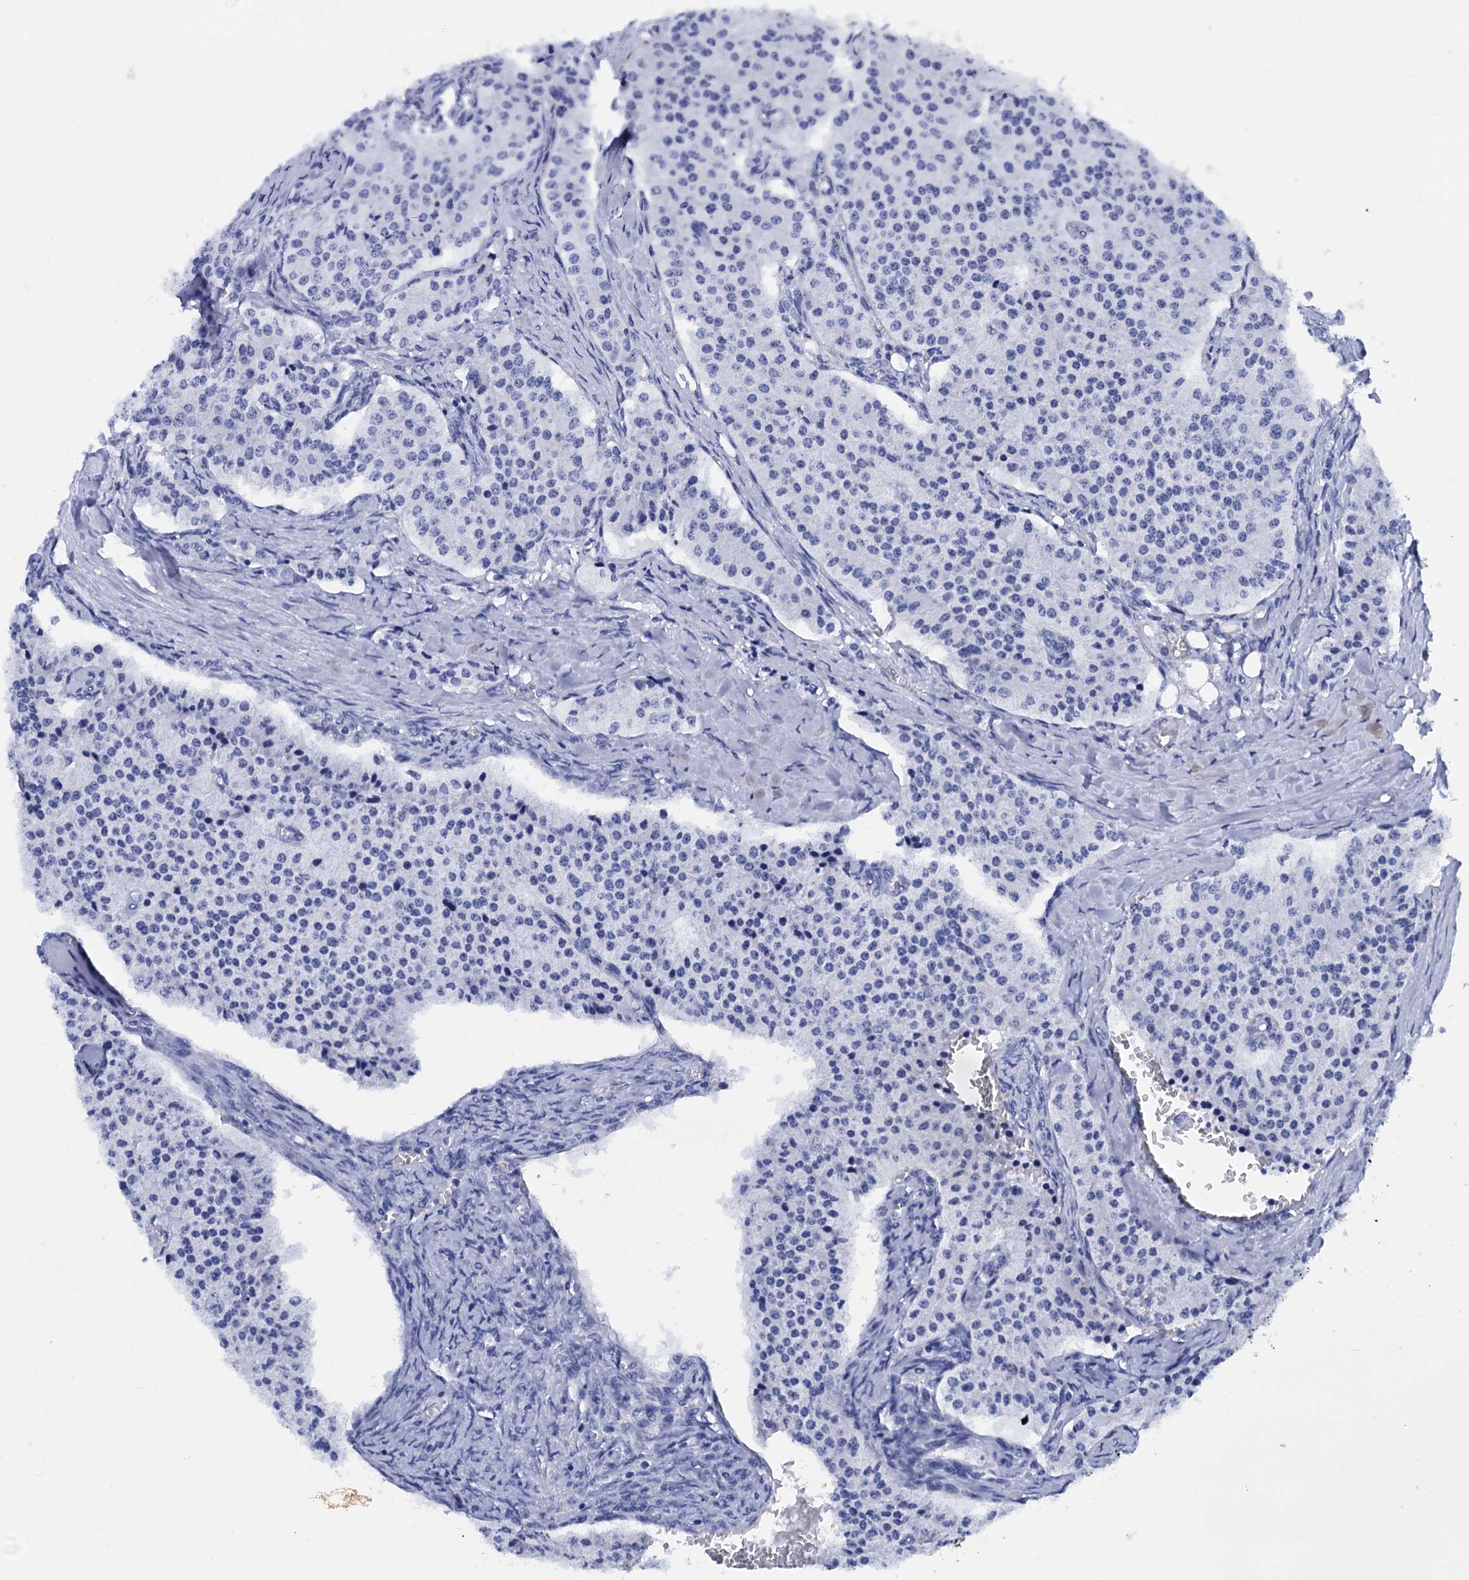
{"staining": {"intensity": "negative", "quantity": "none", "location": "none"}, "tissue": "carcinoid", "cell_type": "Tumor cells", "image_type": "cancer", "snomed": [{"axis": "morphology", "description": "Carcinoid, malignant, NOS"}, {"axis": "topography", "description": "Colon"}], "caption": "This is an IHC photomicrograph of carcinoid. There is no staining in tumor cells.", "gene": "MYBPC3", "patient": {"sex": "female", "age": 52}}